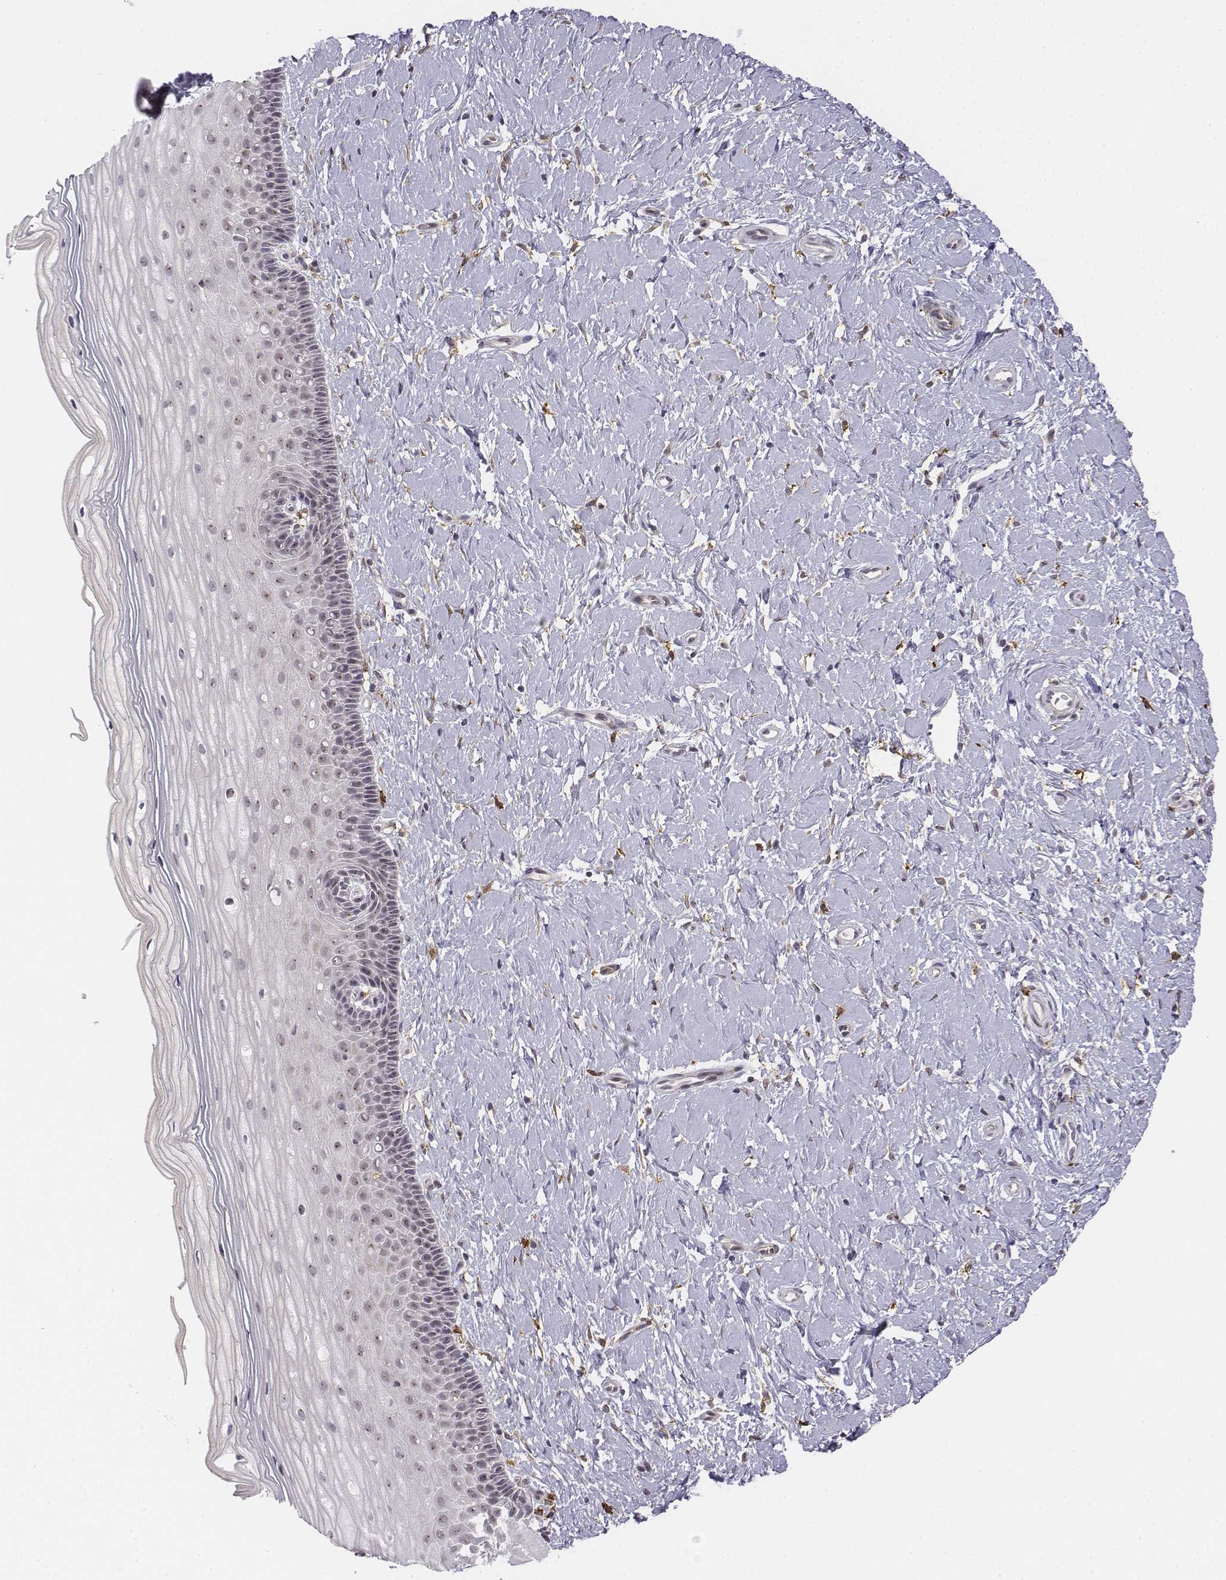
{"staining": {"intensity": "negative", "quantity": "none", "location": "none"}, "tissue": "cervix", "cell_type": "Glandular cells", "image_type": "normal", "snomed": [{"axis": "morphology", "description": "Normal tissue, NOS"}, {"axis": "topography", "description": "Cervix"}], "caption": "Immunohistochemistry micrograph of benign human cervix stained for a protein (brown), which demonstrates no positivity in glandular cells.", "gene": "CD14", "patient": {"sex": "female", "age": 37}}